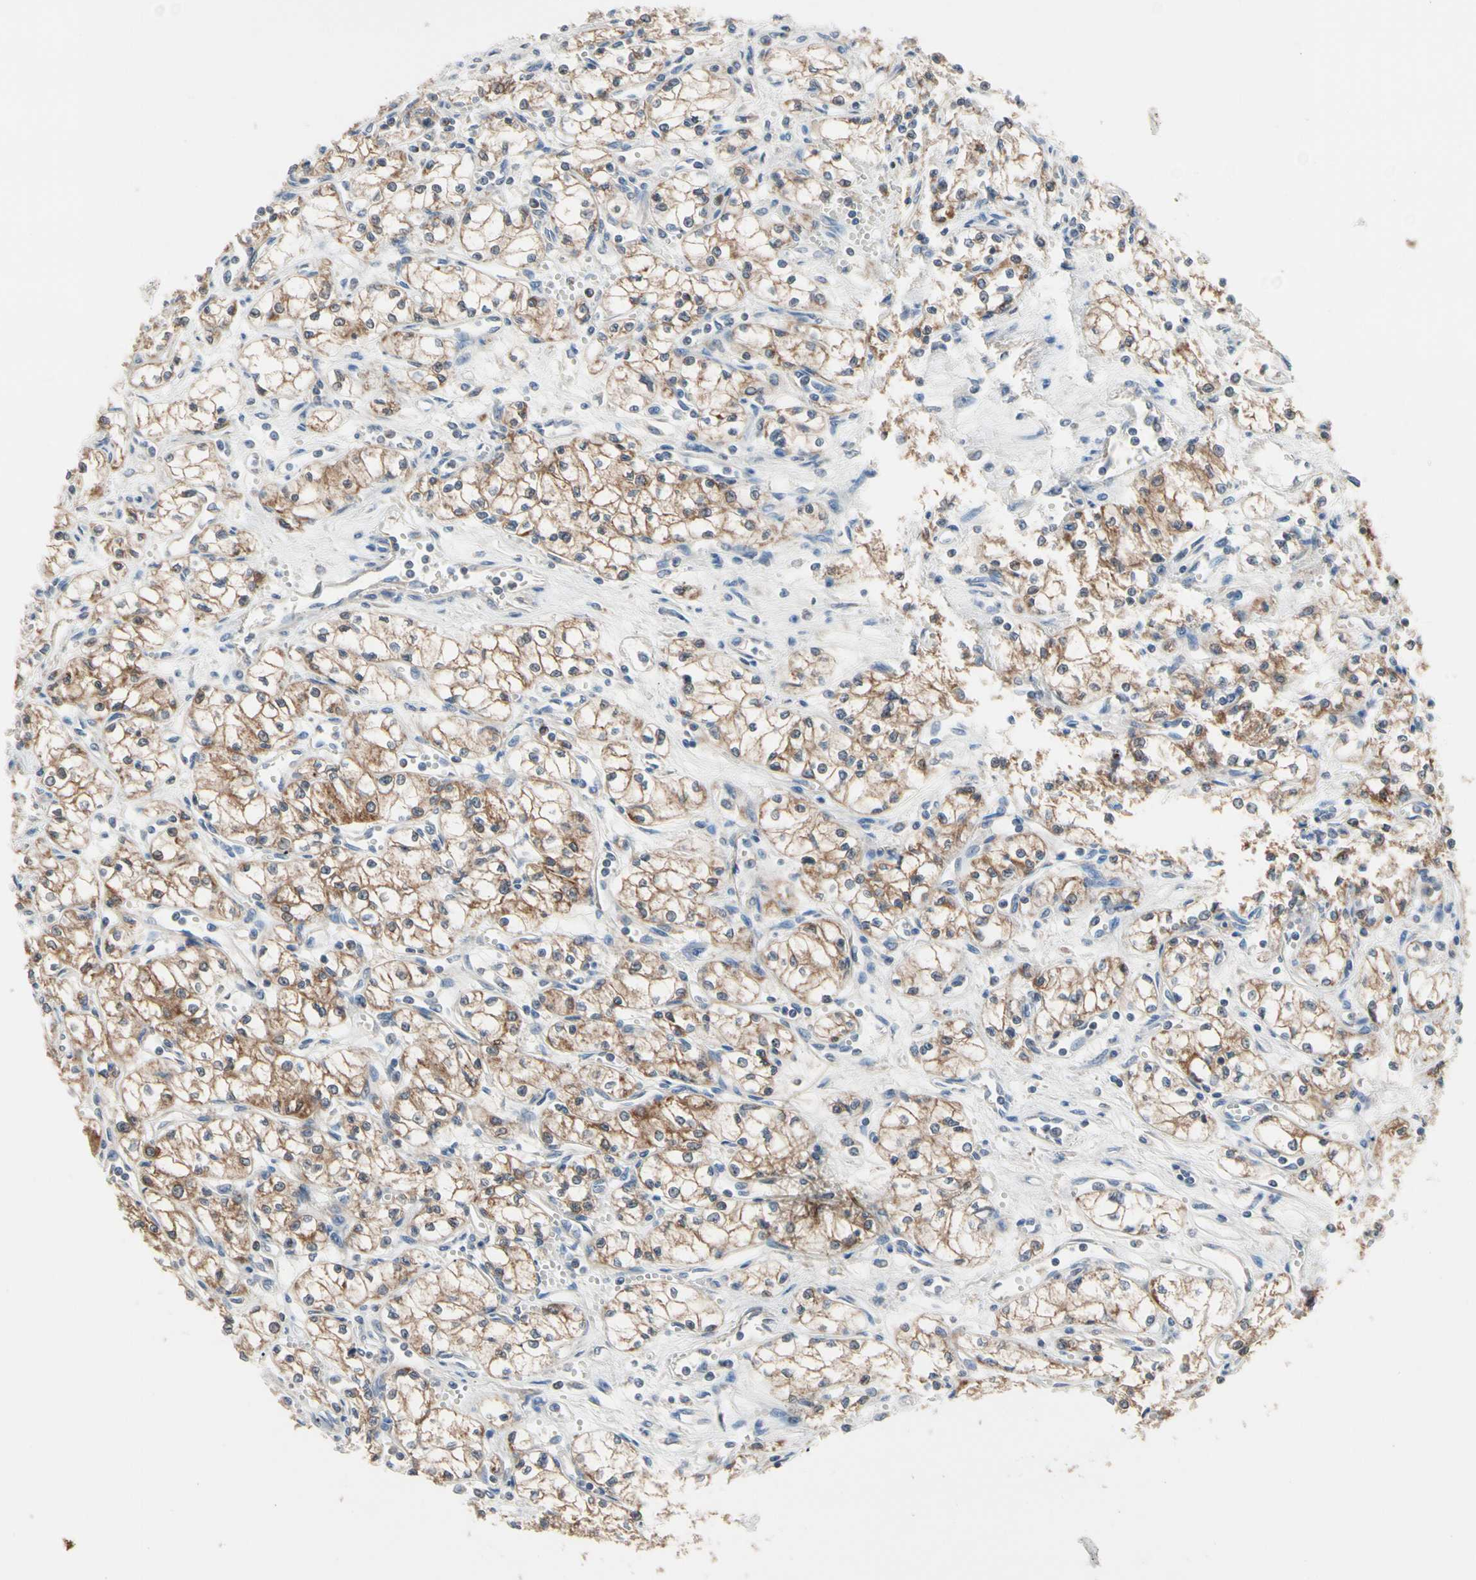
{"staining": {"intensity": "moderate", "quantity": ">75%", "location": "cytoplasmic/membranous,nuclear"}, "tissue": "renal cancer", "cell_type": "Tumor cells", "image_type": "cancer", "snomed": [{"axis": "morphology", "description": "Normal tissue, NOS"}, {"axis": "morphology", "description": "Adenocarcinoma, NOS"}, {"axis": "topography", "description": "Kidney"}], "caption": "This is a photomicrograph of immunohistochemistry staining of adenocarcinoma (renal), which shows moderate positivity in the cytoplasmic/membranous and nuclear of tumor cells.", "gene": "MTHFS", "patient": {"sex": "male", "age": 59}}